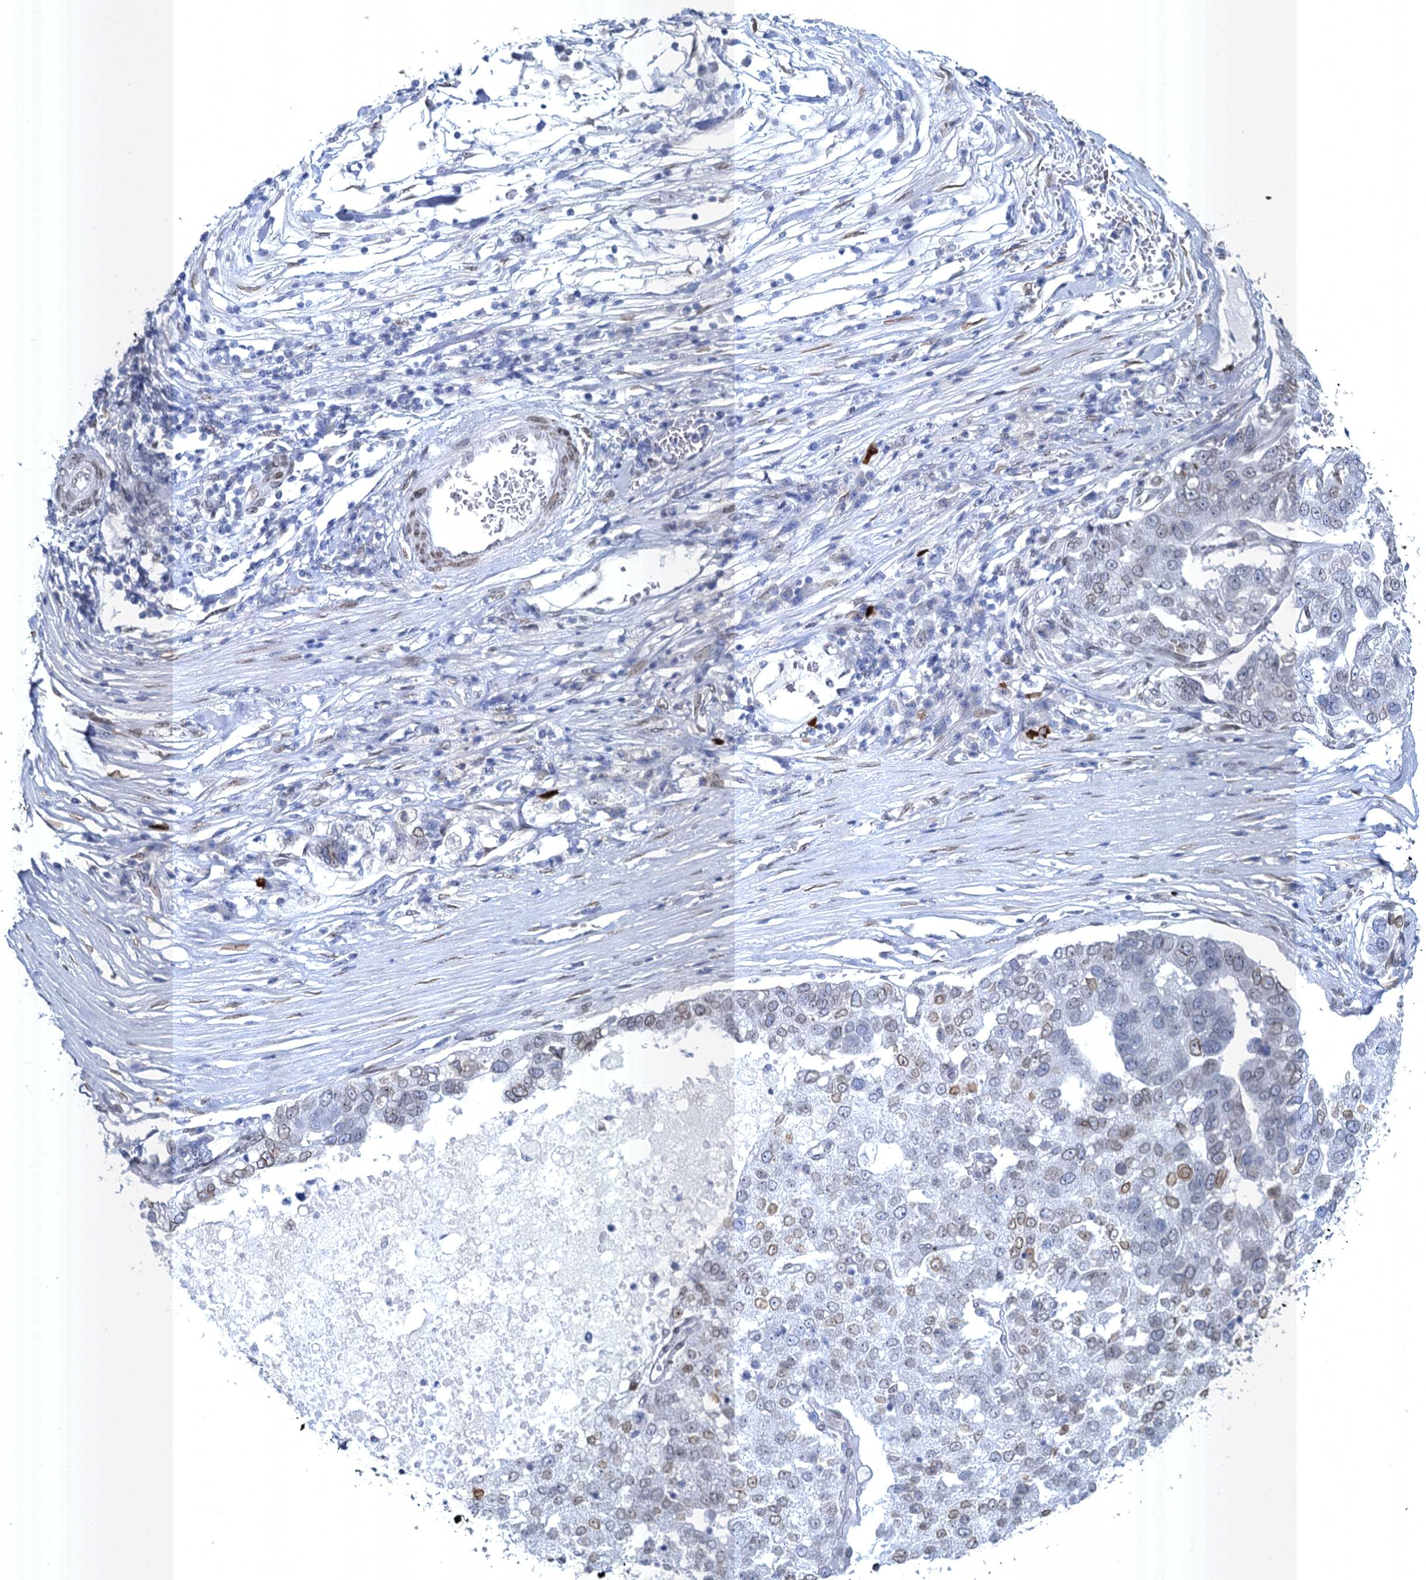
{"staining": {"intensity": "weak", "quantity": "25%-75%", "location": "cytoplasmic/membranous,nuclear"}, "tissue": "pancreatic cancer", "cell_type": "Tumor cells", "image_type": "cancer", "snomed": [{"axis": "morphology", "description": "Adenocarcinoma, NOS"}, {"axis": "topography", "description": "Pancreas"}], "caption": "An immunohistochemistry (IHC) image of tumor tissue is shown. Protein staining in brown shows weak cytoplasmic/membranous and nuclear positivity in adenocarcinoma (pancreatic) within tumor cells. The staining was performed using DAB (3,3'-diaminobenzidine) to visualize the protein expression in brown, while the nuclei were stained in blue with hematoxylin (Magnification: 20x).", "gene": "PRSS35", "patient": {"sex": "female", "age": 61}}